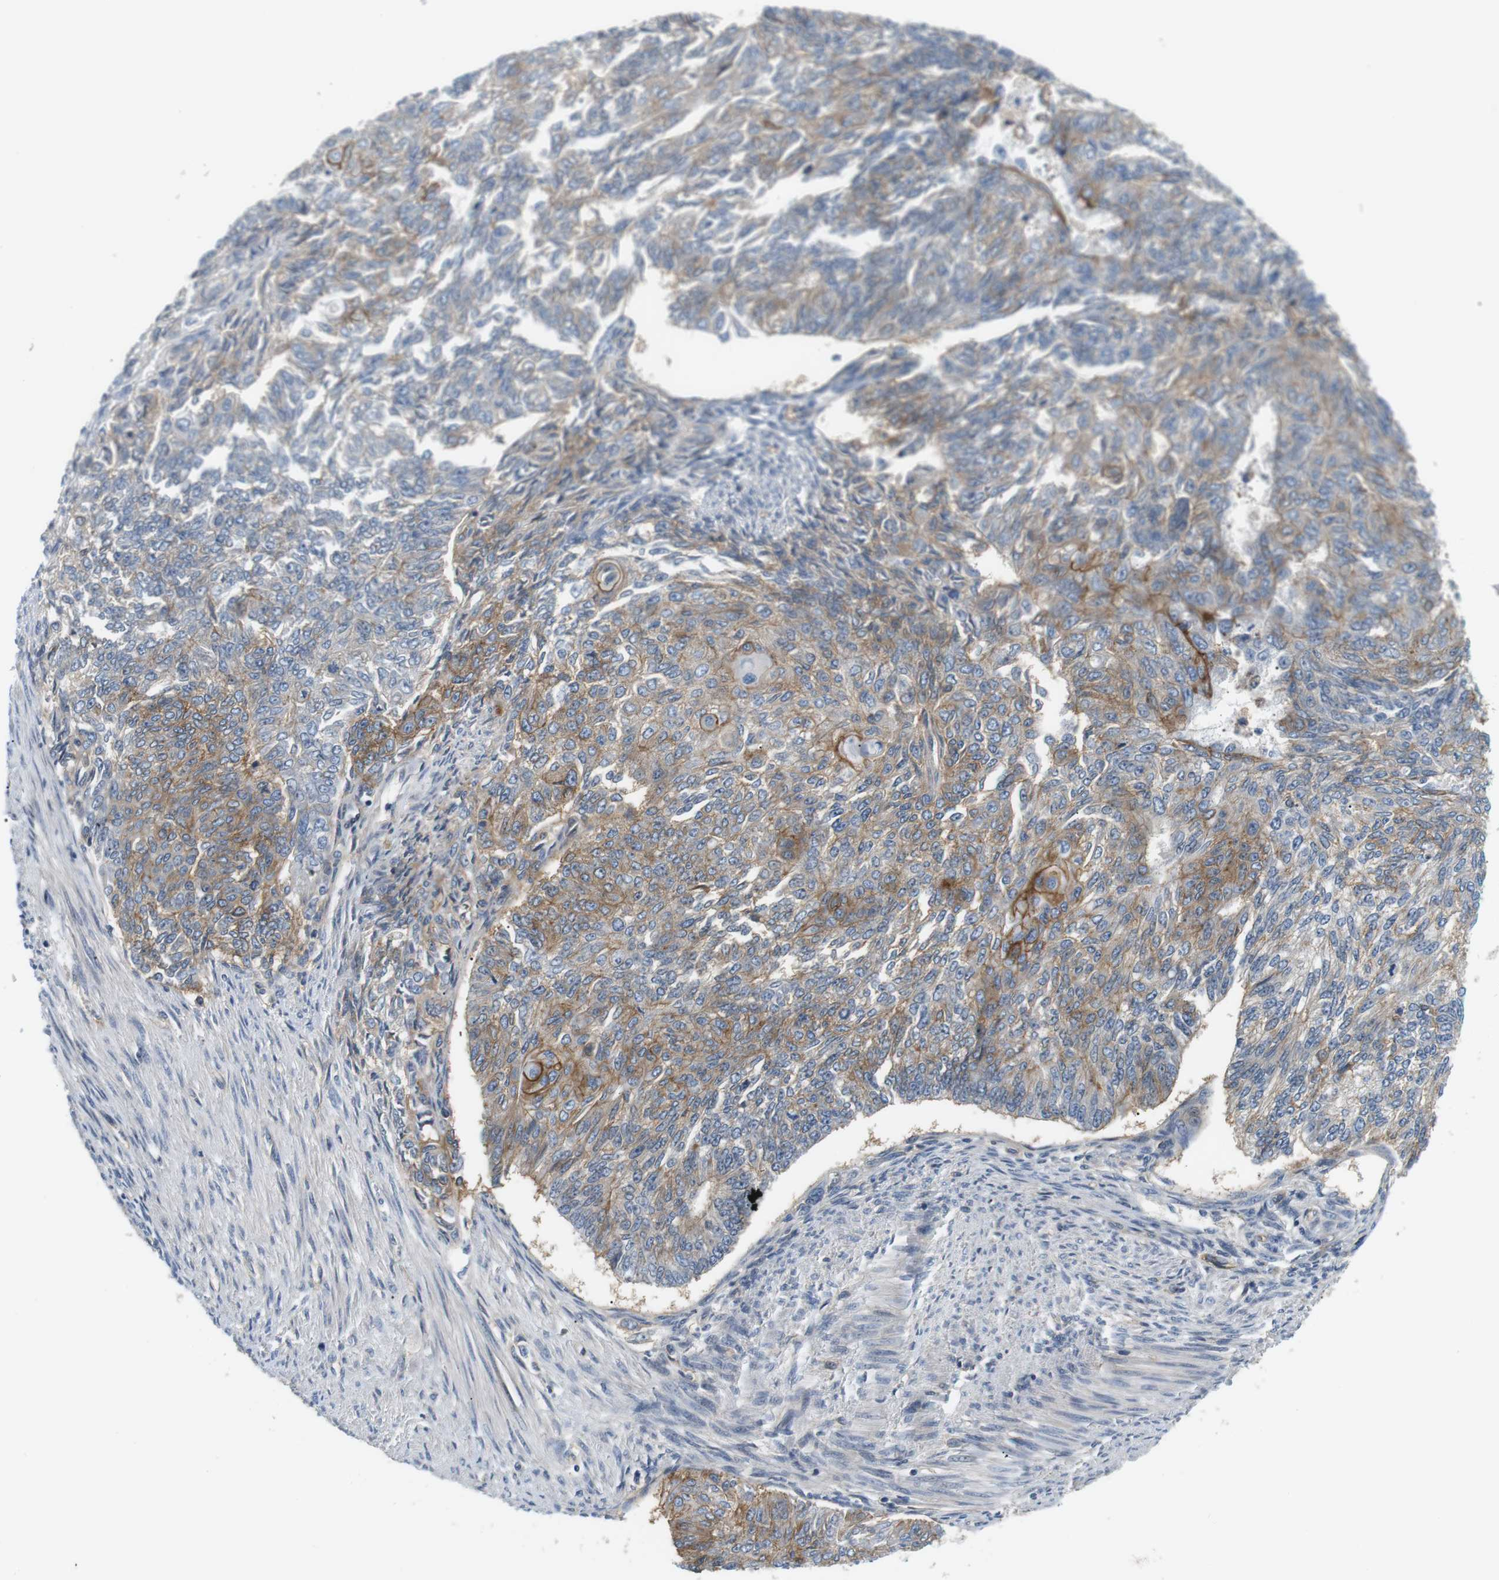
{"staining": {"intensity": "moderate", "quantity": "25%-75%", "location": "cytoplasmic/membranous"}, "tissue": "endometrial cancer", "cell_type": "Tumor cells", "image_type": "cancer", "snomed": [{"axis": "morphology", "description": "Adenocarcinoma, NOS"}, {"axis": "topography", "description": "Endometrium"}], "caption": "DAB (3,3'-diaminobenzidine) immunohistochemical staining of human endometrial cancer (adenocarcinoma) demonstrates moderate cytoplasmic/membranous protein expression in approximately 25%-75% of tumor cells. The protein is shown in brown color, while the nuclei are stained blue.", "gene": "SLC30A1", "patient": {"sex": "female", "age": 32}}